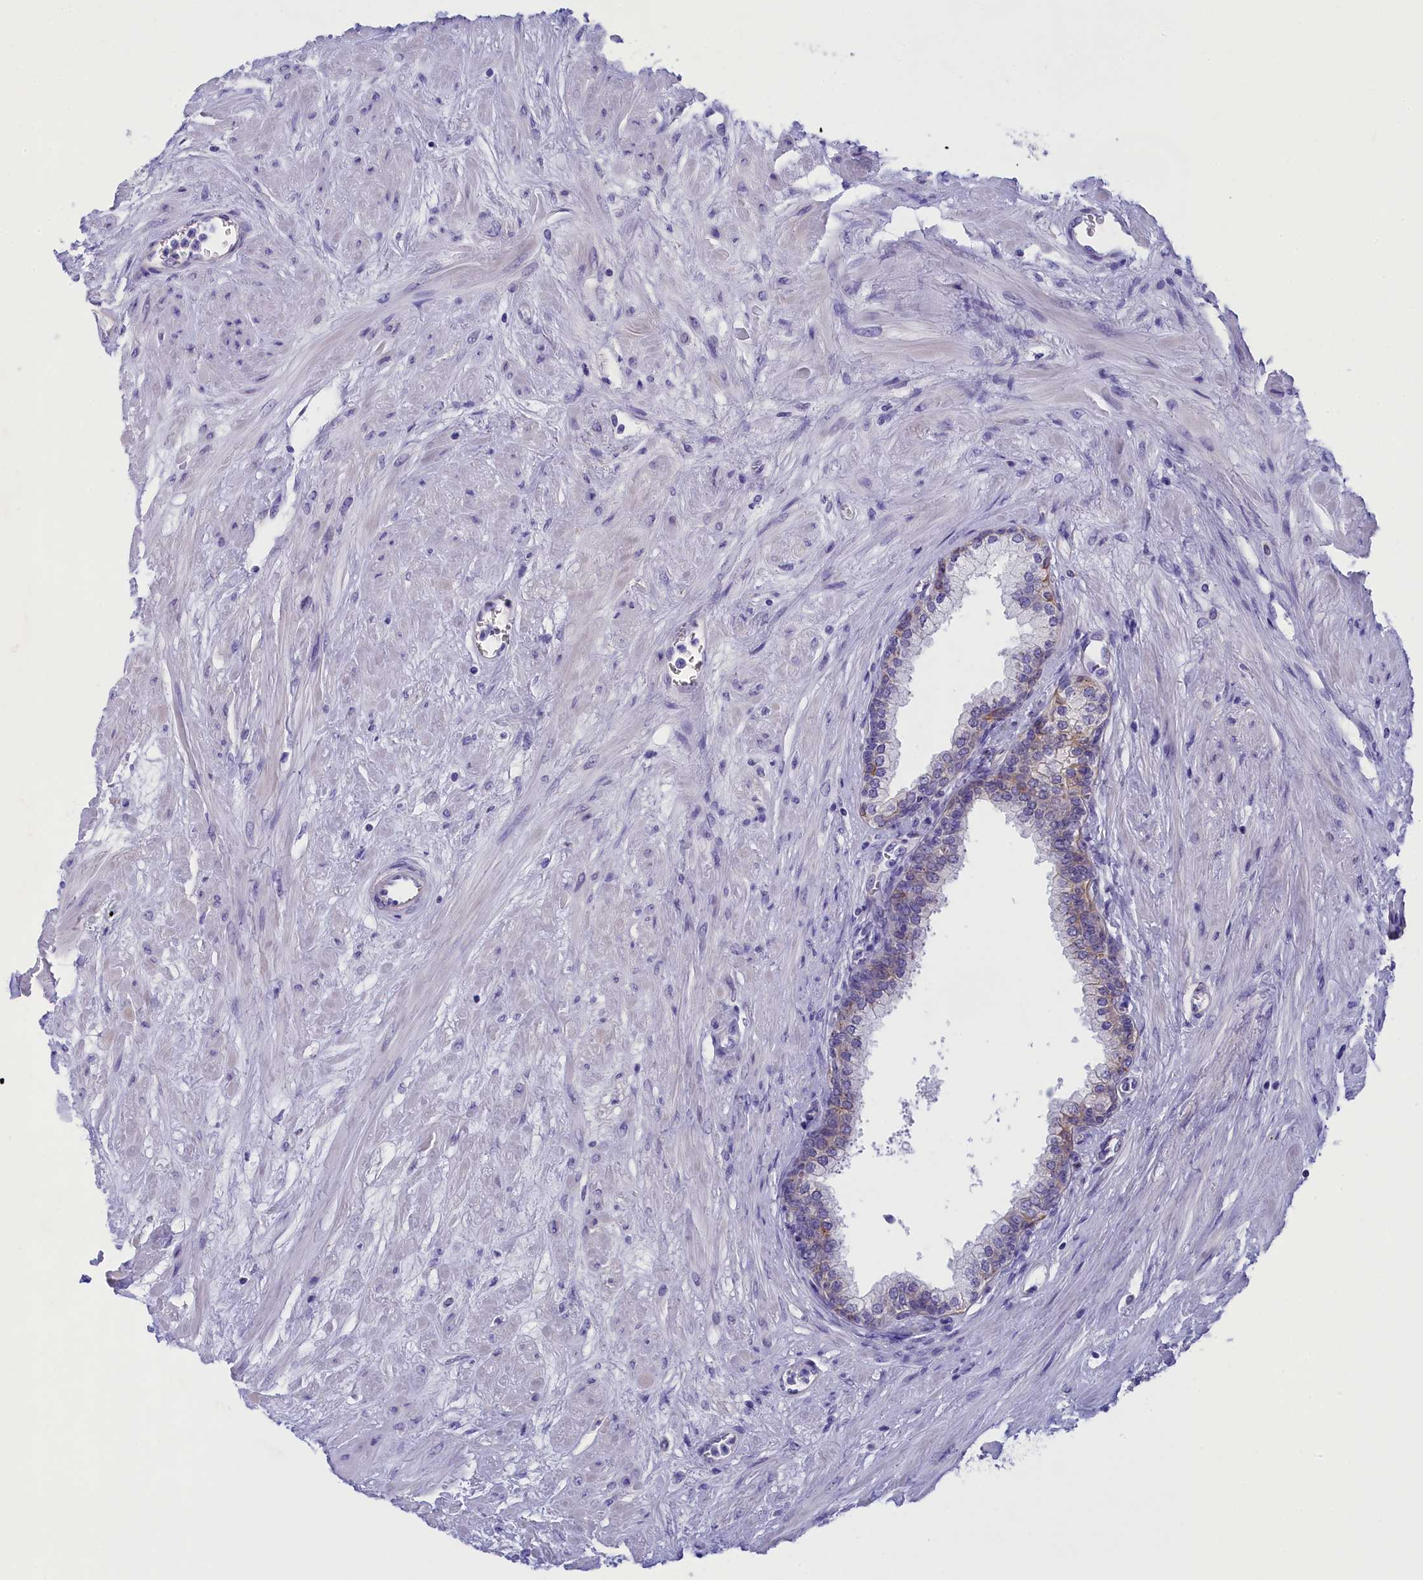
{"staining": {"intensity": "weak", "quantity": "<25%", "location": "cytoplasmic/membranous"}, "tissue": "prostate", "cell_type": "Glandular cells", "image_type": "normal", "snomed": [{"axis": "morphology", "description": "Normal tissue, NOS"}, {"axis": "topography", "description": "Prostate"}], "caption": "This micrograph is of benign prostate stained with immunohistochemistry (IHC) to label a protein in brown with the nuclei are counter-stained blue. There is no positivity in glandular cells.", "gene": "TACSTD2", "patient": {"sex": "male", "age": 60}}